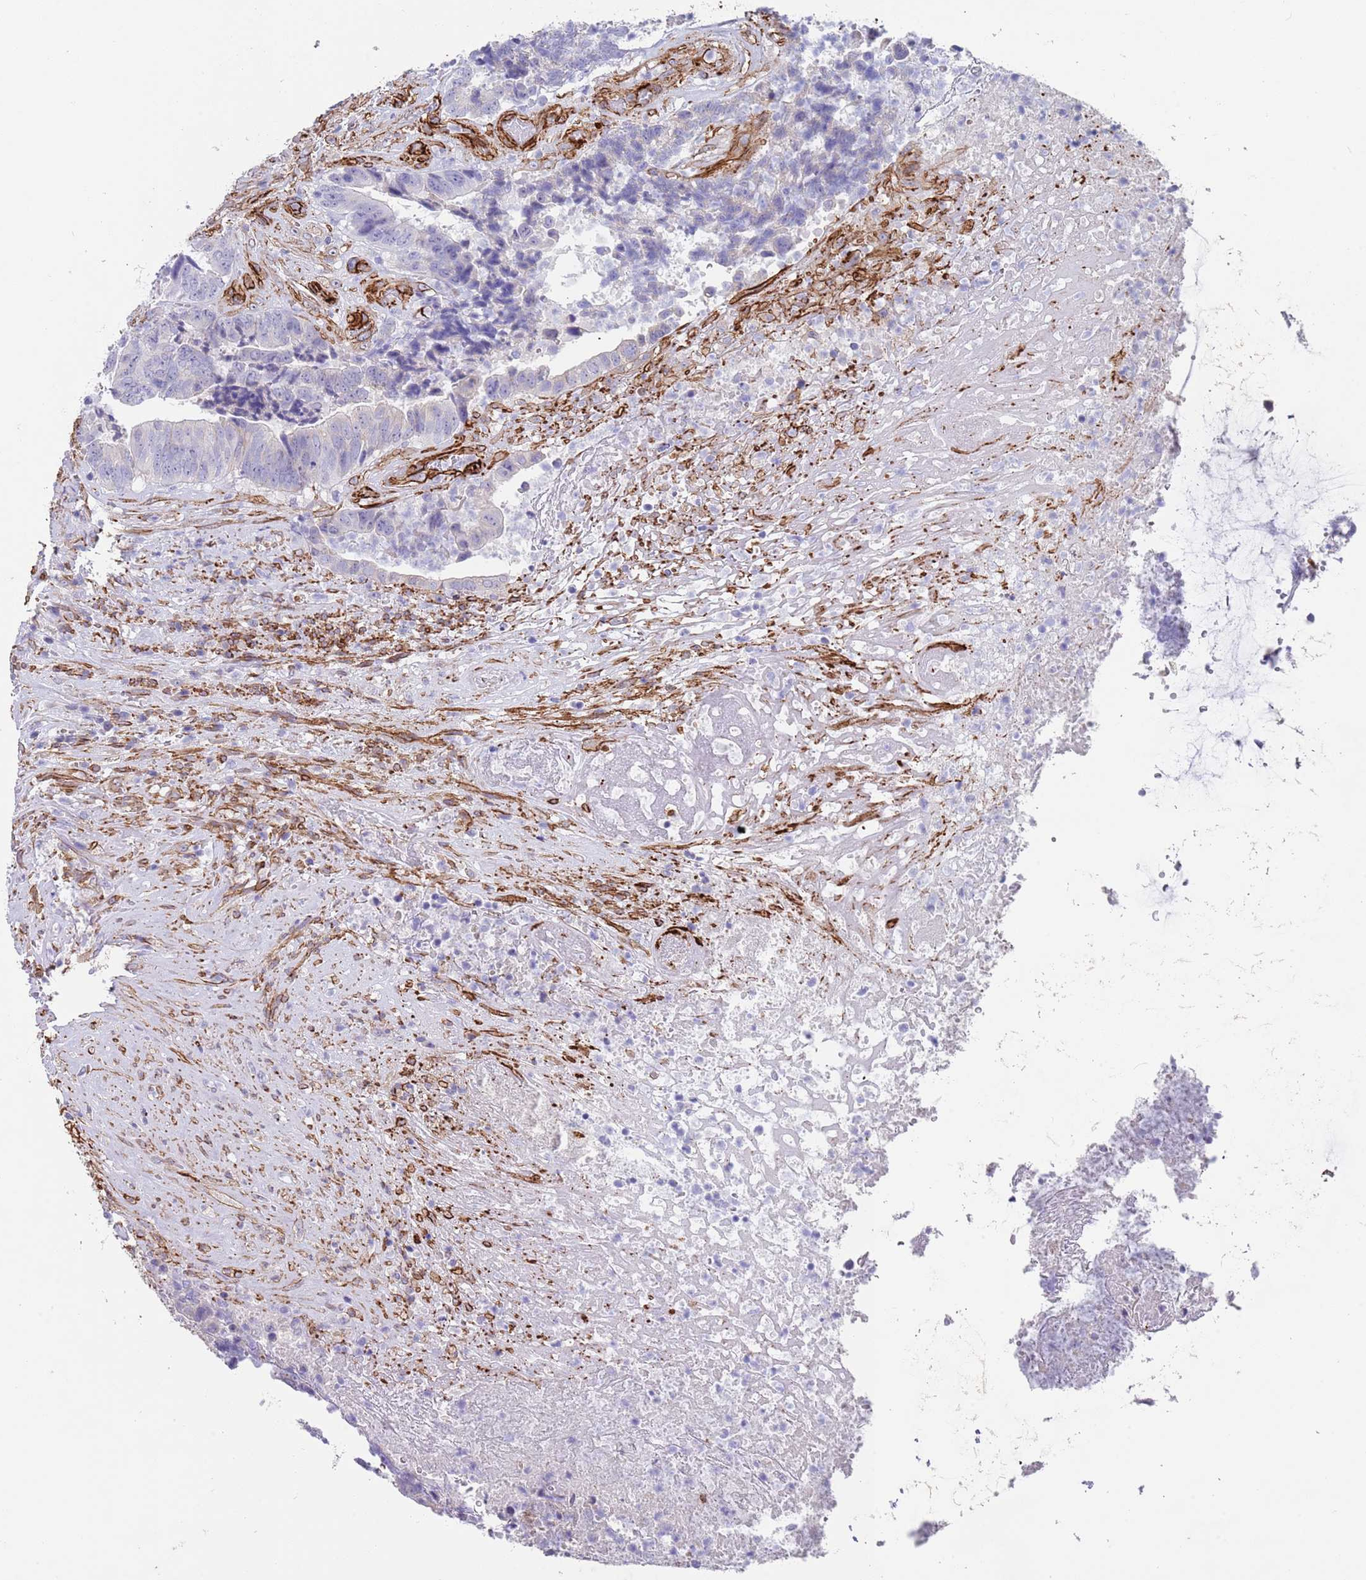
{"staining": {"intensity": "negative", "quantity": "none", "location": "none"}, "tissue": "colorectal cancer", "cell_type": "Tumor cells", "image_type": "cancer", "snomed": [{"axis": "morphology", "description": "Adenocarcinoma, NOS"}, {"axis": "topography", "description": "Rectum"}], "caption": "Histopathology image shows no significant protein expression in tumor cells of colorectal cancer.", "gene": "CAV2", "patient": {"sex": "male", "age": 72}}